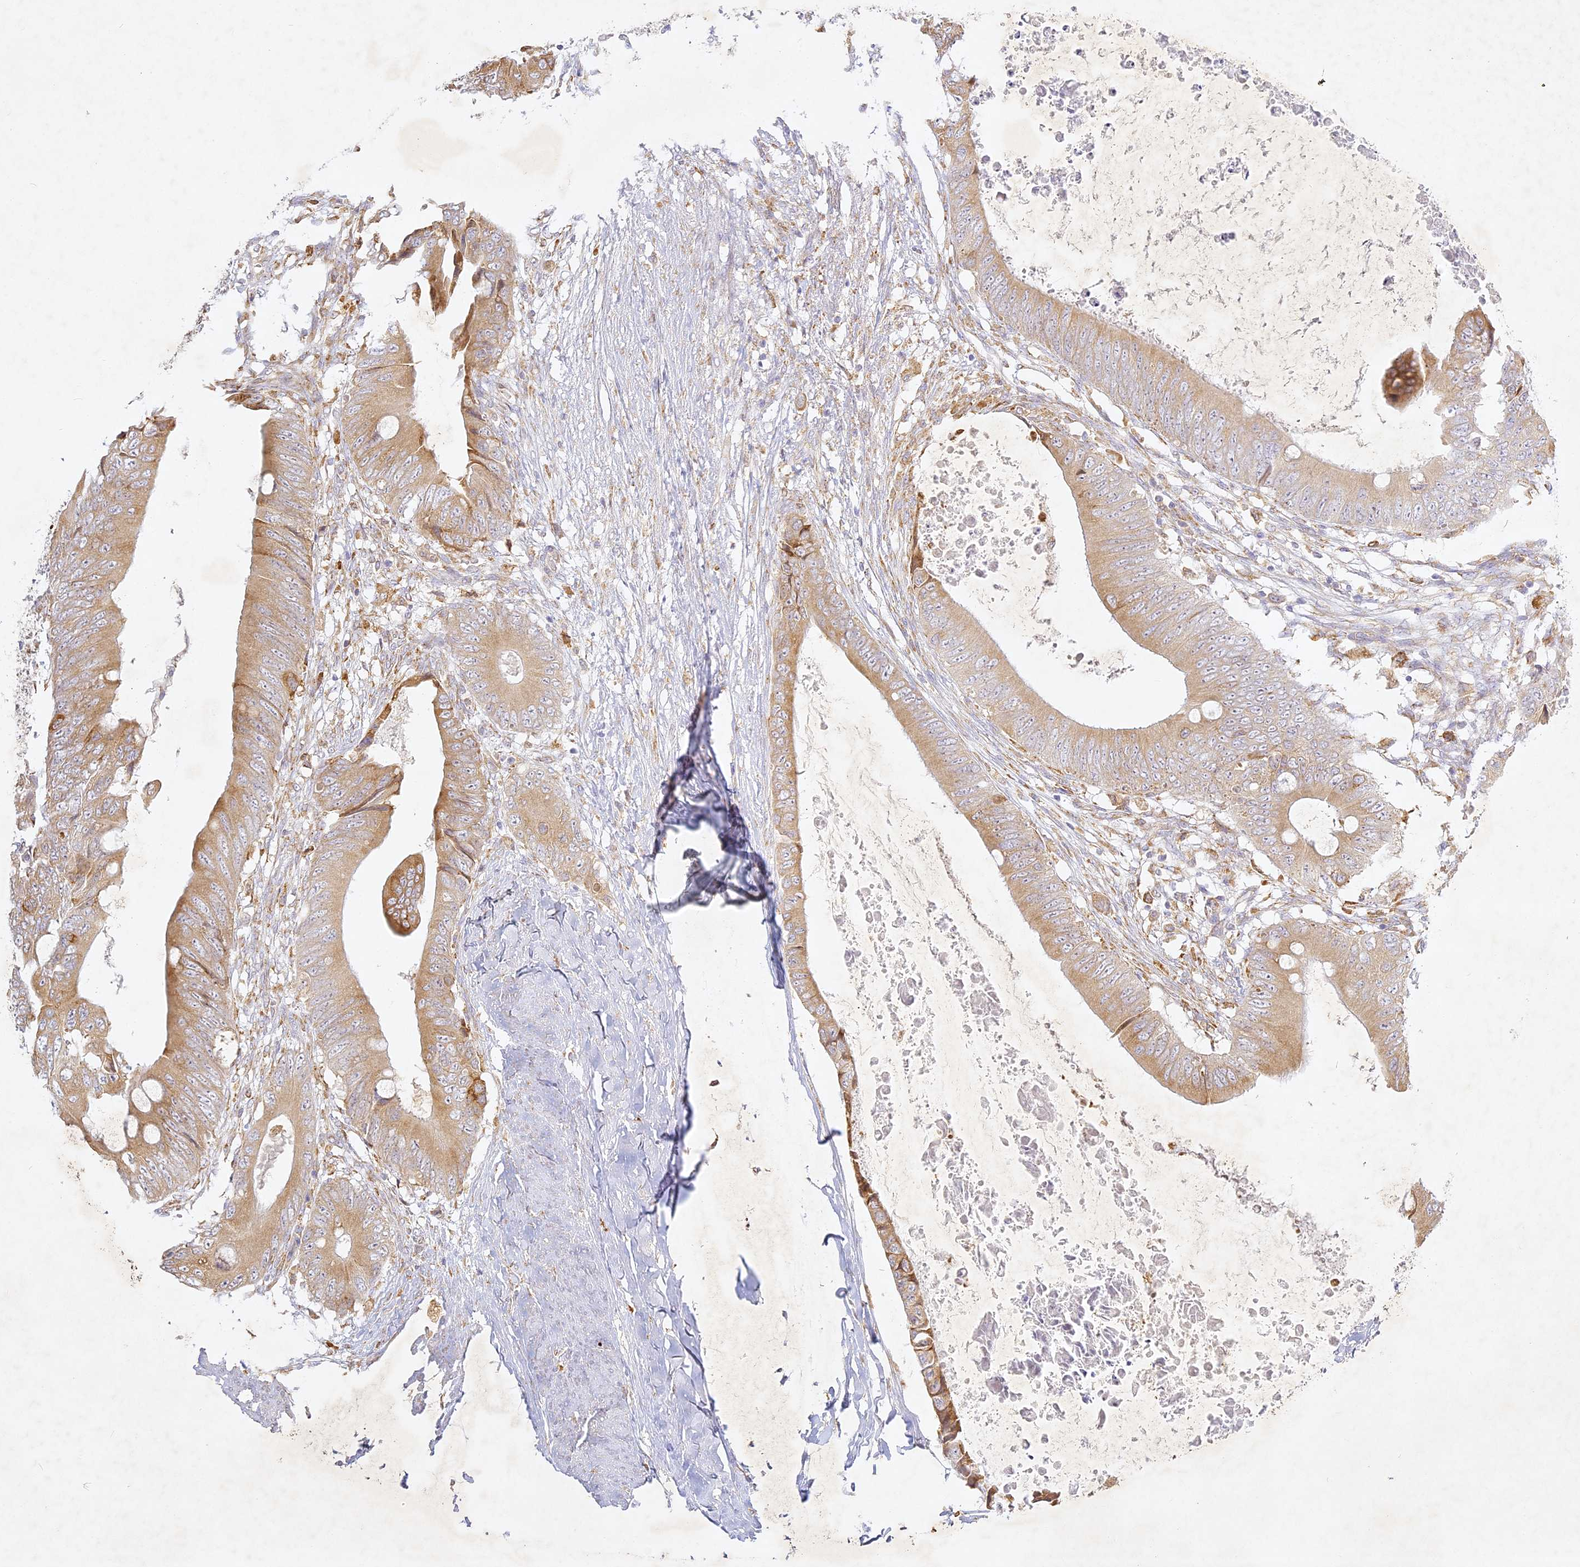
{"staining": {"intensity": "moderate", "quantity": ">75%", "location": "cytoplasmic/membranous"}, "tissue": "colorectal cancer", "cell_type": "Tumor cells", "image_type": "cancer", "snomed": [{"axis": "morphology", "description": "Normal tissue, NOS"}, {"axis": "morphology", "description": "Adenocarcinoma, NOS"}, {"axis": "topography", "description": "Rectum"}, {"axis": "topography", "description": "Peripheral nerve tissue"}], "caption": "This is a histology image of IHC staining of colorectal cancer, which shows moderate expression in the cytoplasmic/membranous of tumor cells.", "gene": "SLC30A5", "patient": {"sex": "female", "age": 77}}